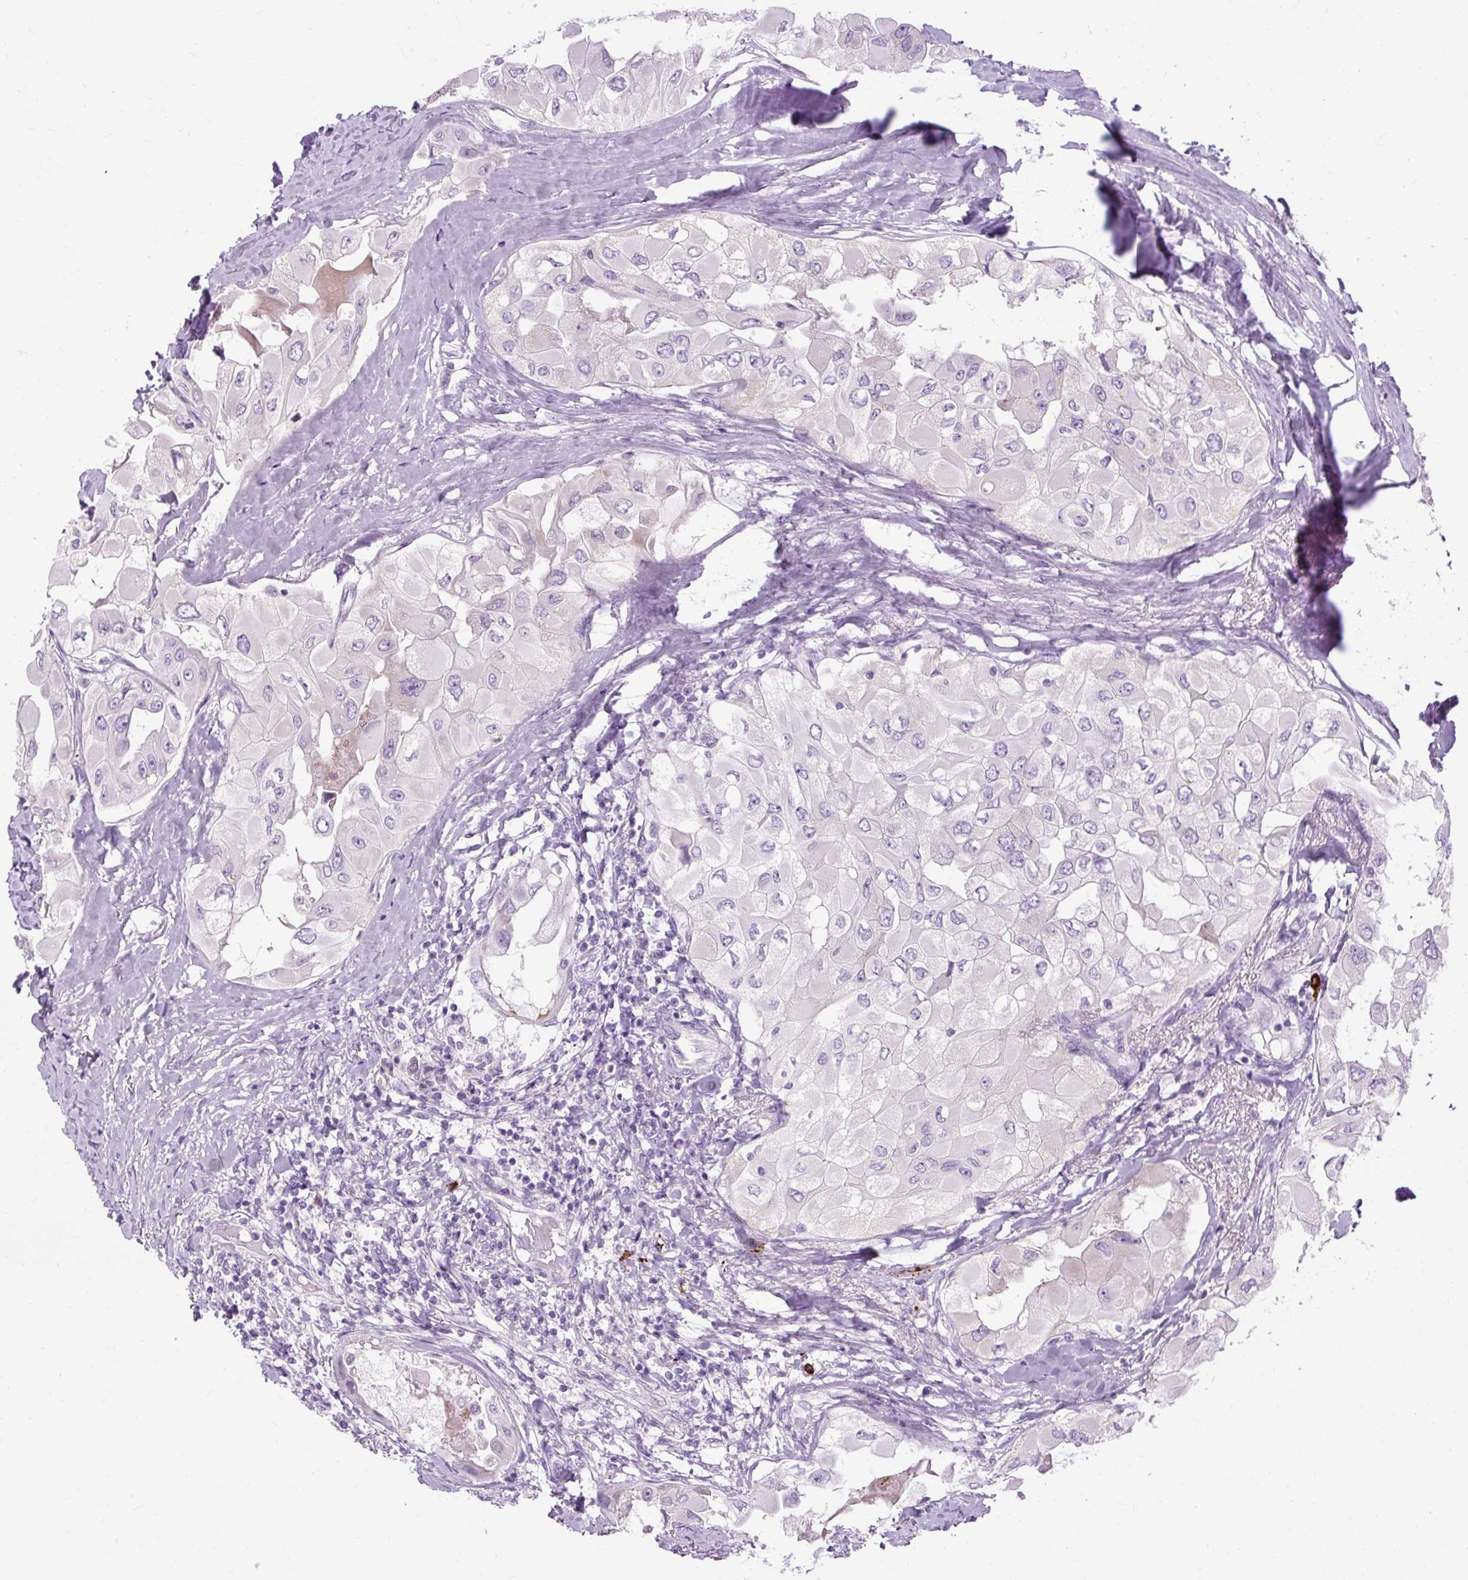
{"staining": {"intensity": "negative", "quantity": "none", "location": "none"}, "tissue": "thyroid cancer", "cell_type": "Tumor cells", "image_type": "cancer", "snomed": [{"axis": "morphology", "description": "Normal tissue, NOS"}, {"axis": "morphology", "description": "Papillary adenocarcinoma, NOS"}, {"axis": "topography", "description": "Thyroid gland"}], "caption": "Tumor cells are negative for brown protein staining in thyroid cancer (papillary adenocarcinoma). Nuclei are stained in blue.", "gene": "ARRDC2", "patient": {"sex": "female", "age": 59}}